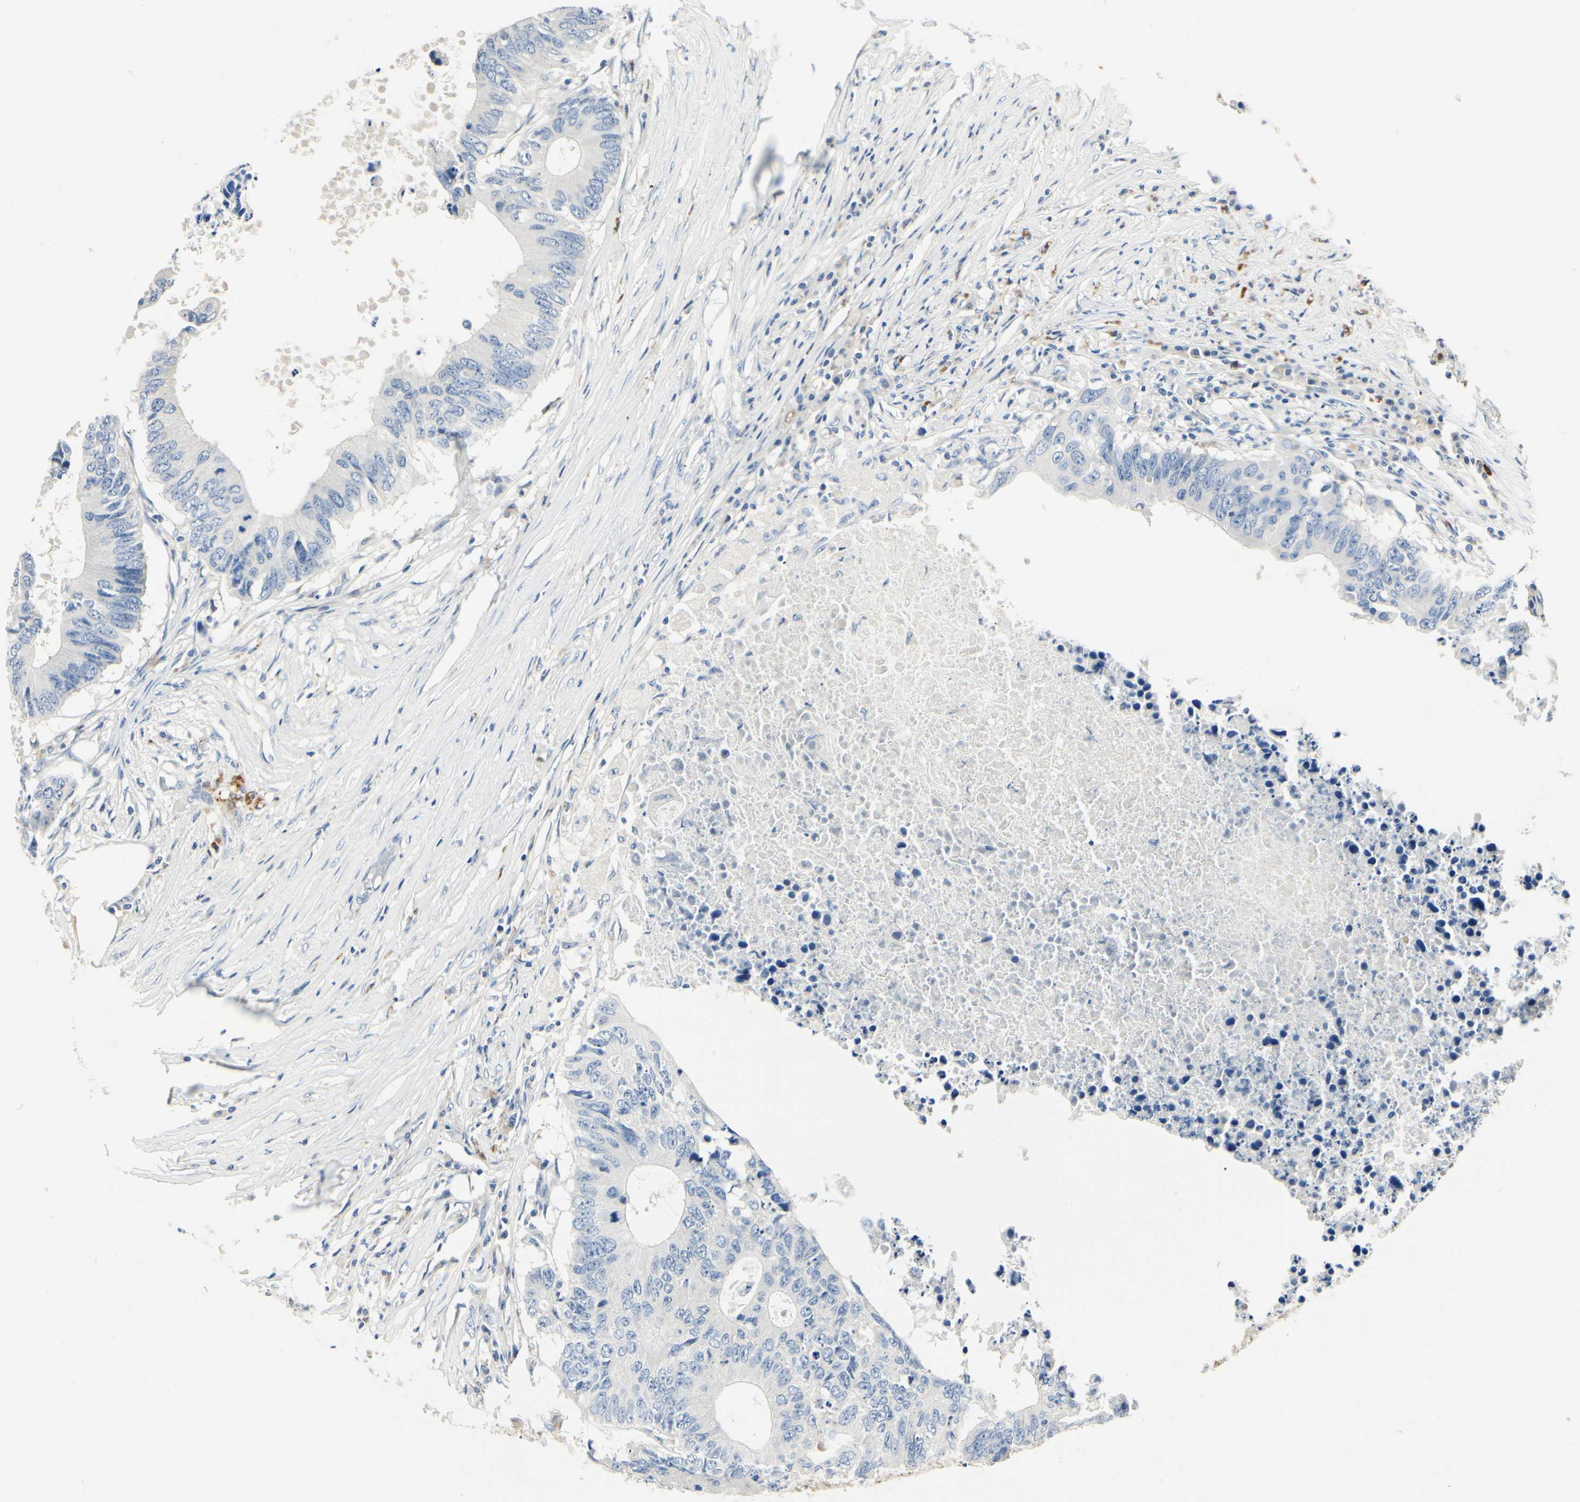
{"staining": {"intensity": "negative", "quantity": "none", "location": "none"}, "tissue": "colorectal cancer", "cell_type": "Tumor cells", "image_type": "cancer", "snomed": [{"axis": "morphology", "description": "Adenocarcinoma, NOS"}, {"axis": "topography", "description": "Colon"}], "caption": "Adenocarcinoma (colorectal) stained for a protein using IHC exhibits no positivity tumor cells.", "gene": "TGFBR3", "patient": {"sex": "male", "age": 71}}